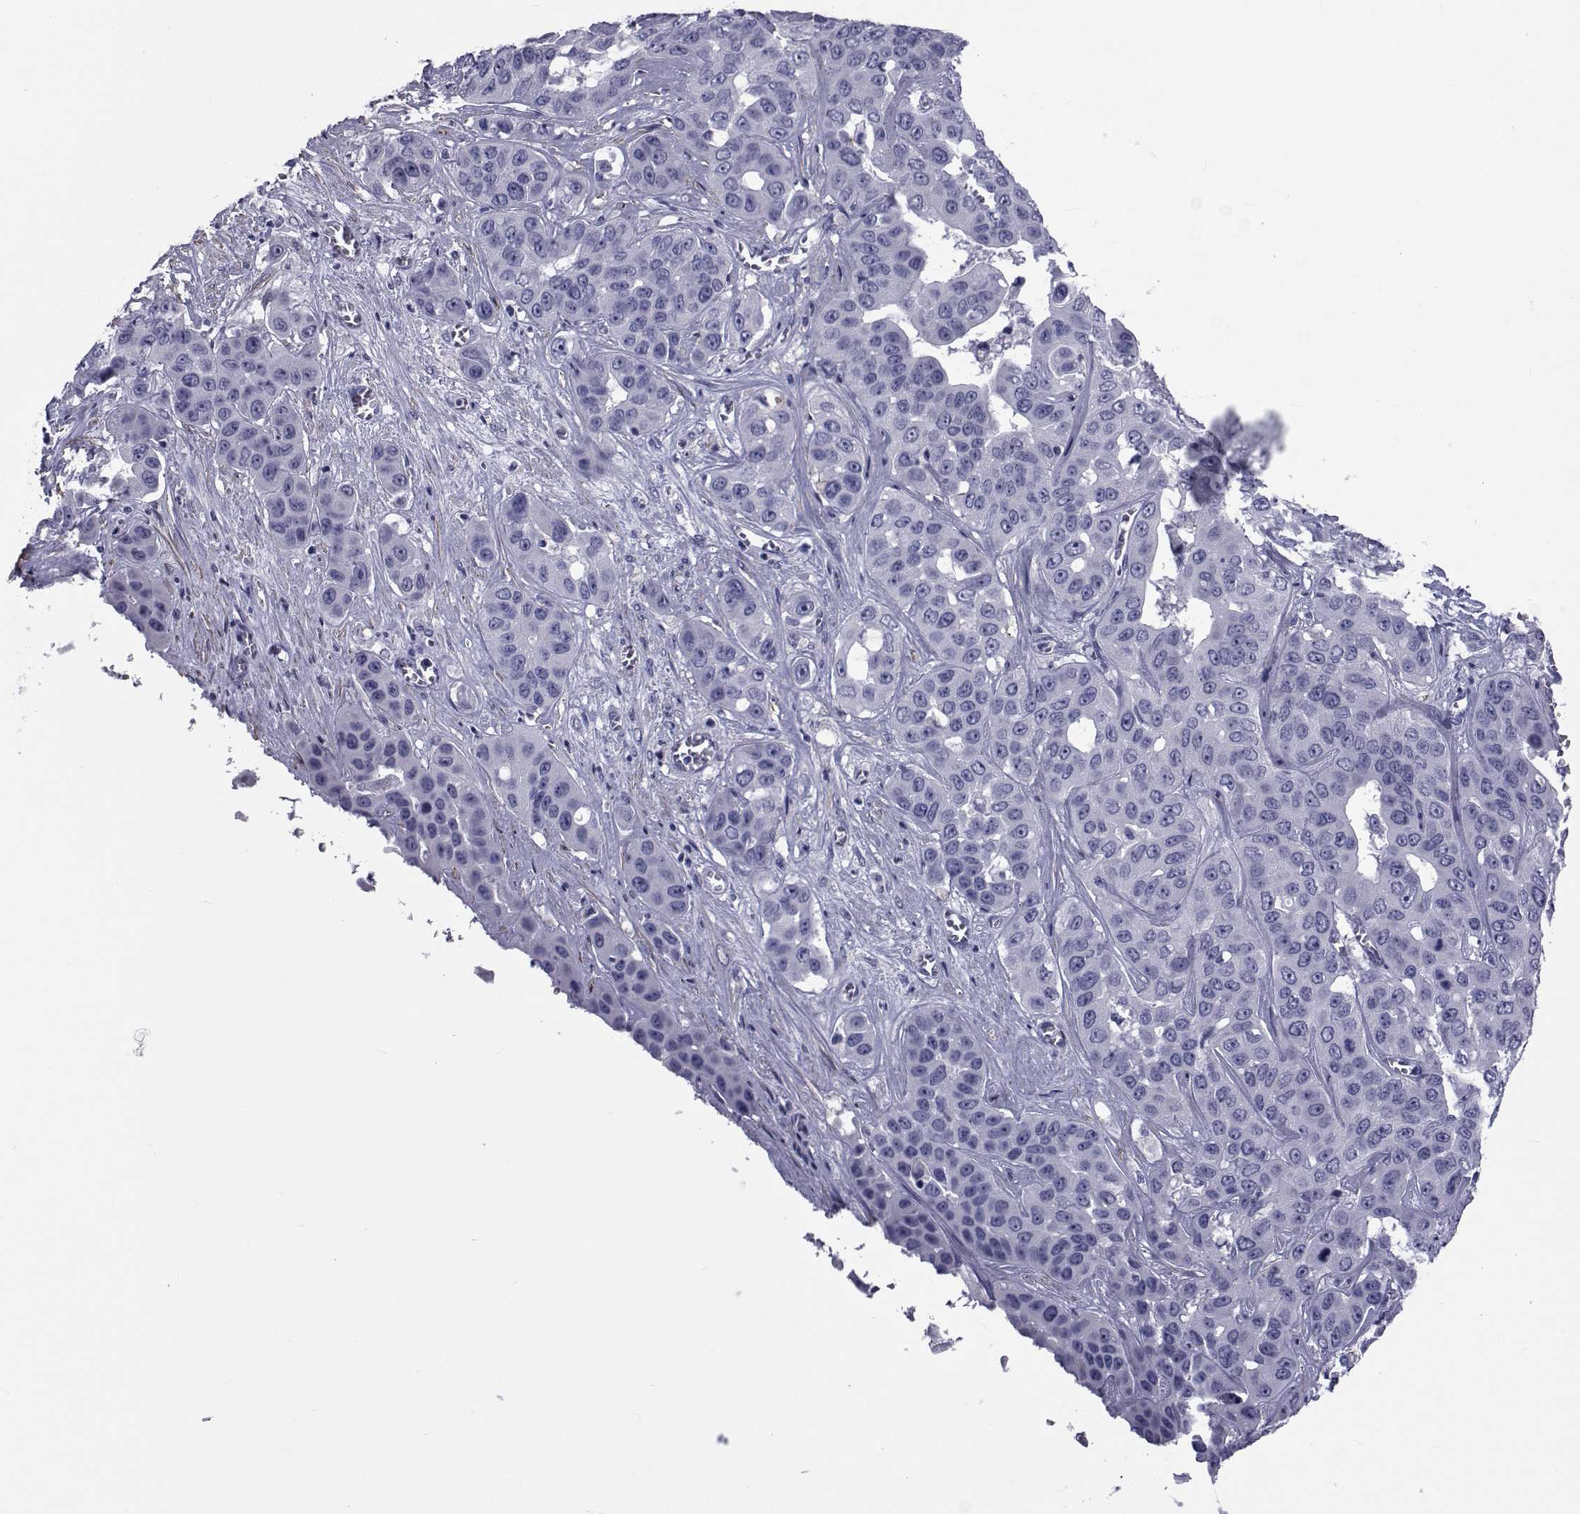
{"staining": {"intensity": "negative", "quantity": "none", "location": "none"}, "tissue": "liver cancer", "cell_type": "Tumor cells", "image_type": "cancer", "snomed": [{"axis": "morphology", "description": "Cholangiocarcinoma"}, {"axis": "topography", "description": "Liver"}], "caption": "Immunohistochemical staining of liver cholangiocarcinoma shows no significant positivity in tumor cells.", "gene": "GKAP1", "patient": {"sex": "female", "age": 52}}